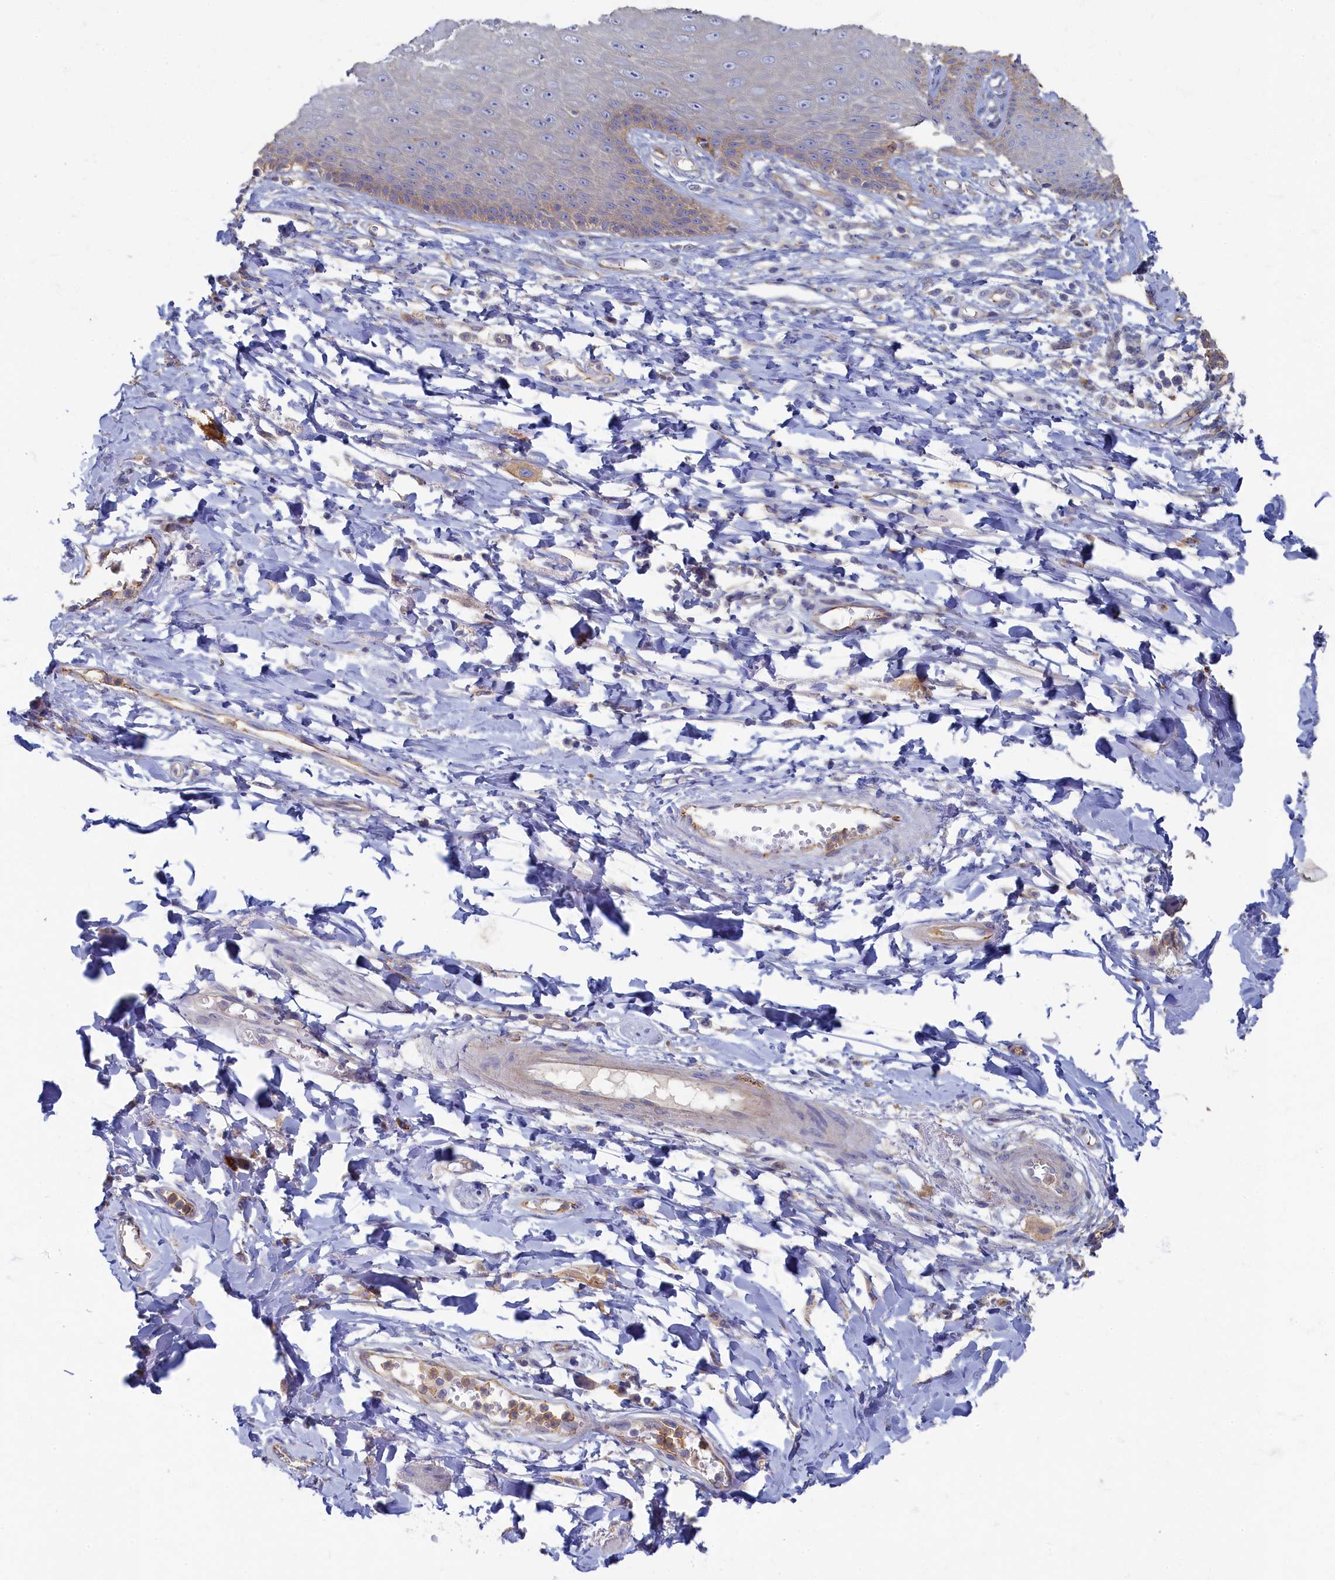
{"staining": {"intensity": "weak", "quantity": "25%-75%", "location": "cytoplasmic/membranous"}, "tissue": "skin", "cell_type": "Epidermal cells", "image_type": "normal", "snomed": [{"axis": "morphology", "description": "Normal tissue, NOS"}, {"axis": "topography", "description": "Anal"}], "caption": "Immunohistochemistry of normal human skin reveals low levels of weak cytoplasmic/membranous positivity in about 25%-75% of epidermal cells.", "gene": "PSMG2", "patient": {"sex": "male", "age": 78}}